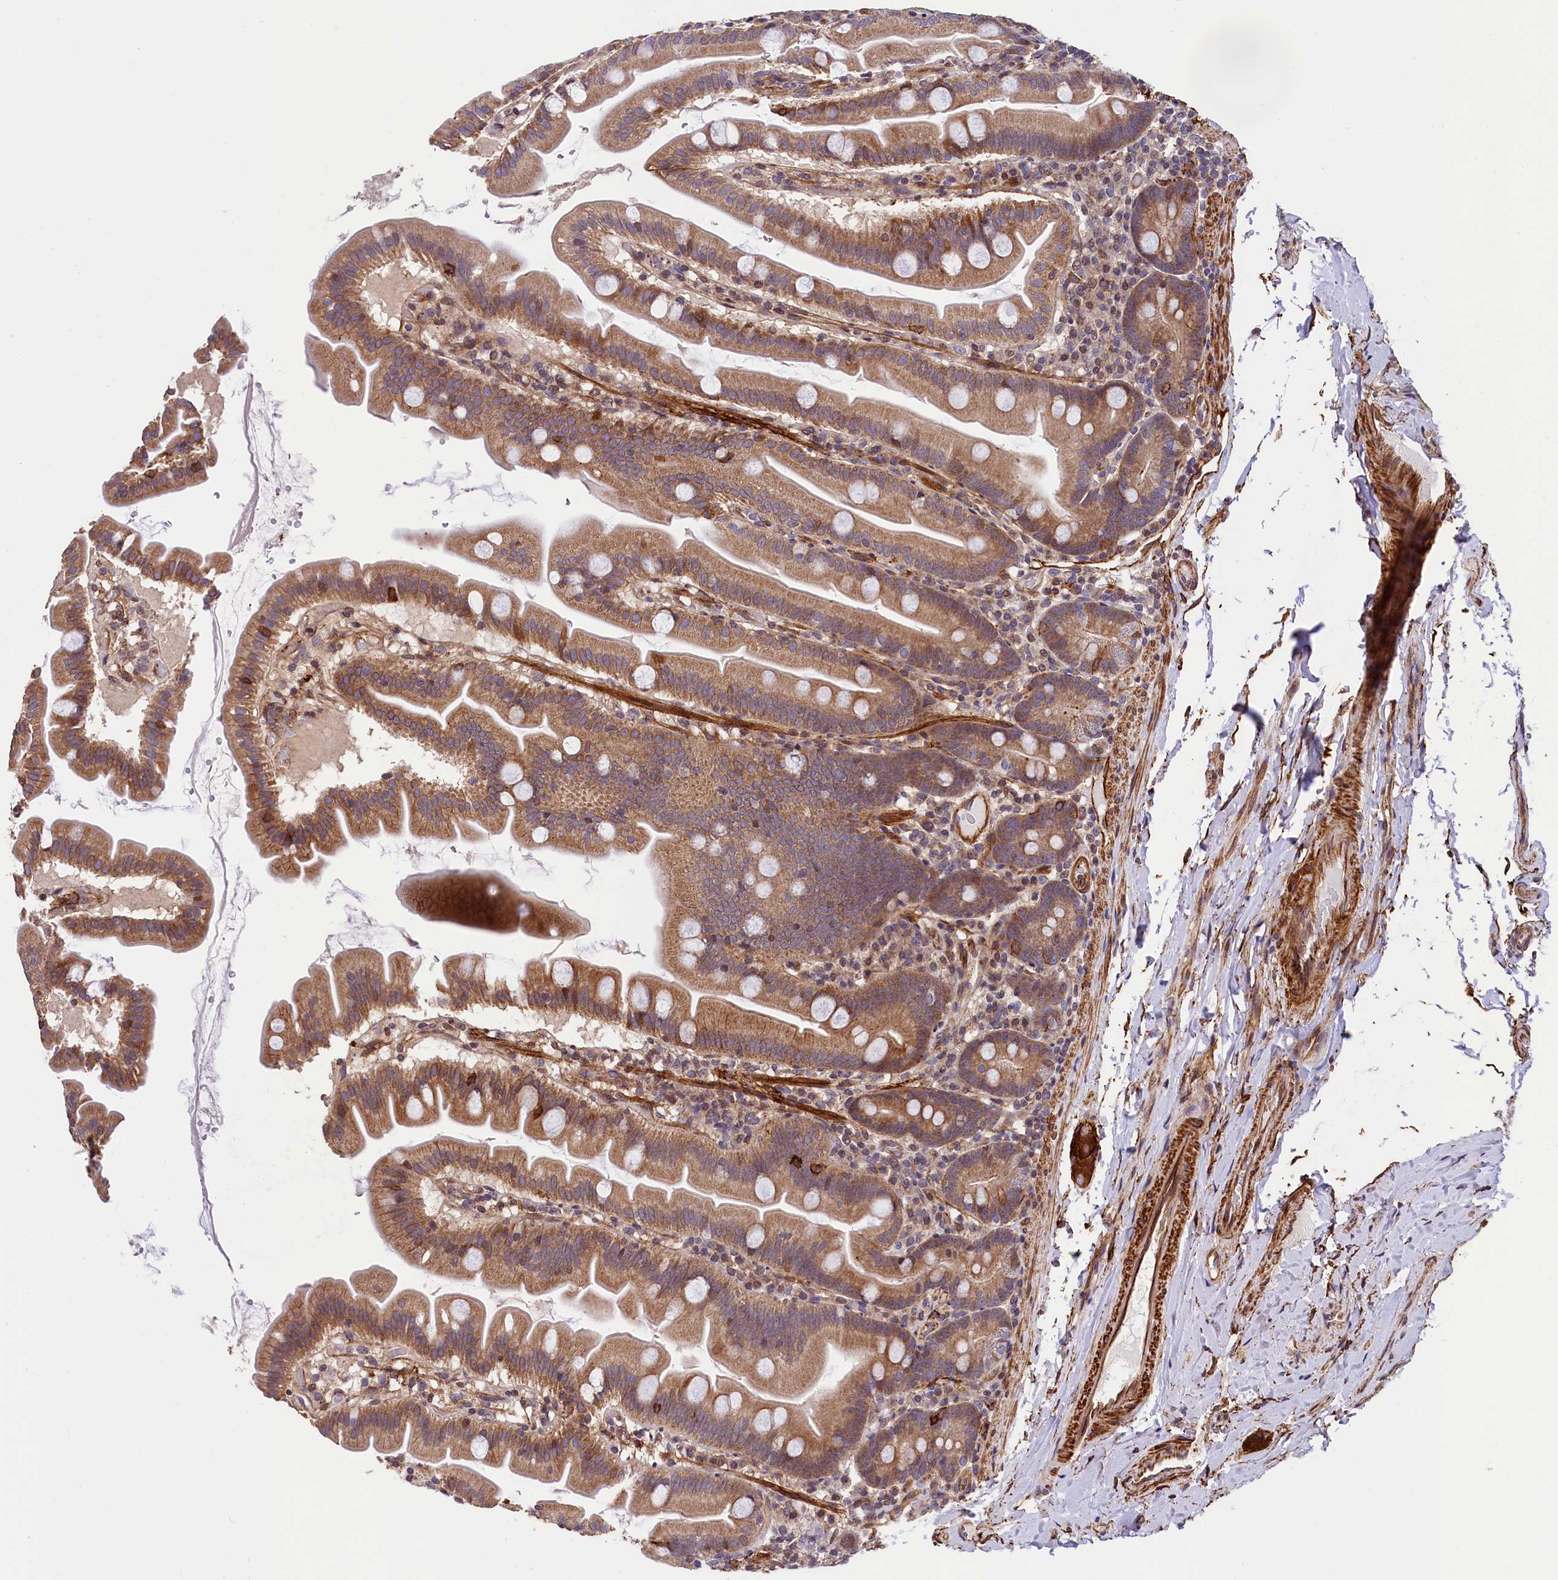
{"staining": {"intensity": "moderate", "quantity": ">75%", "location": "cytoplasmic/membranous"}, "tissue": "small intestine", "cell_type": "Glandular cells", "image_type": "normal", "snomed": [{"axis": "morphology", "description": "Normal tissue, NOS"}, {"axis": "topography", "description": "Small intestine"}], "caption": "Unremarkable small intestine demonstrates moderate cytoplasmic/membranous expression in about >75% of glandular cells Nuclei are stained in blue..", "gene": "ZNF2", "patient": {"sex": "female", "age": 68}}